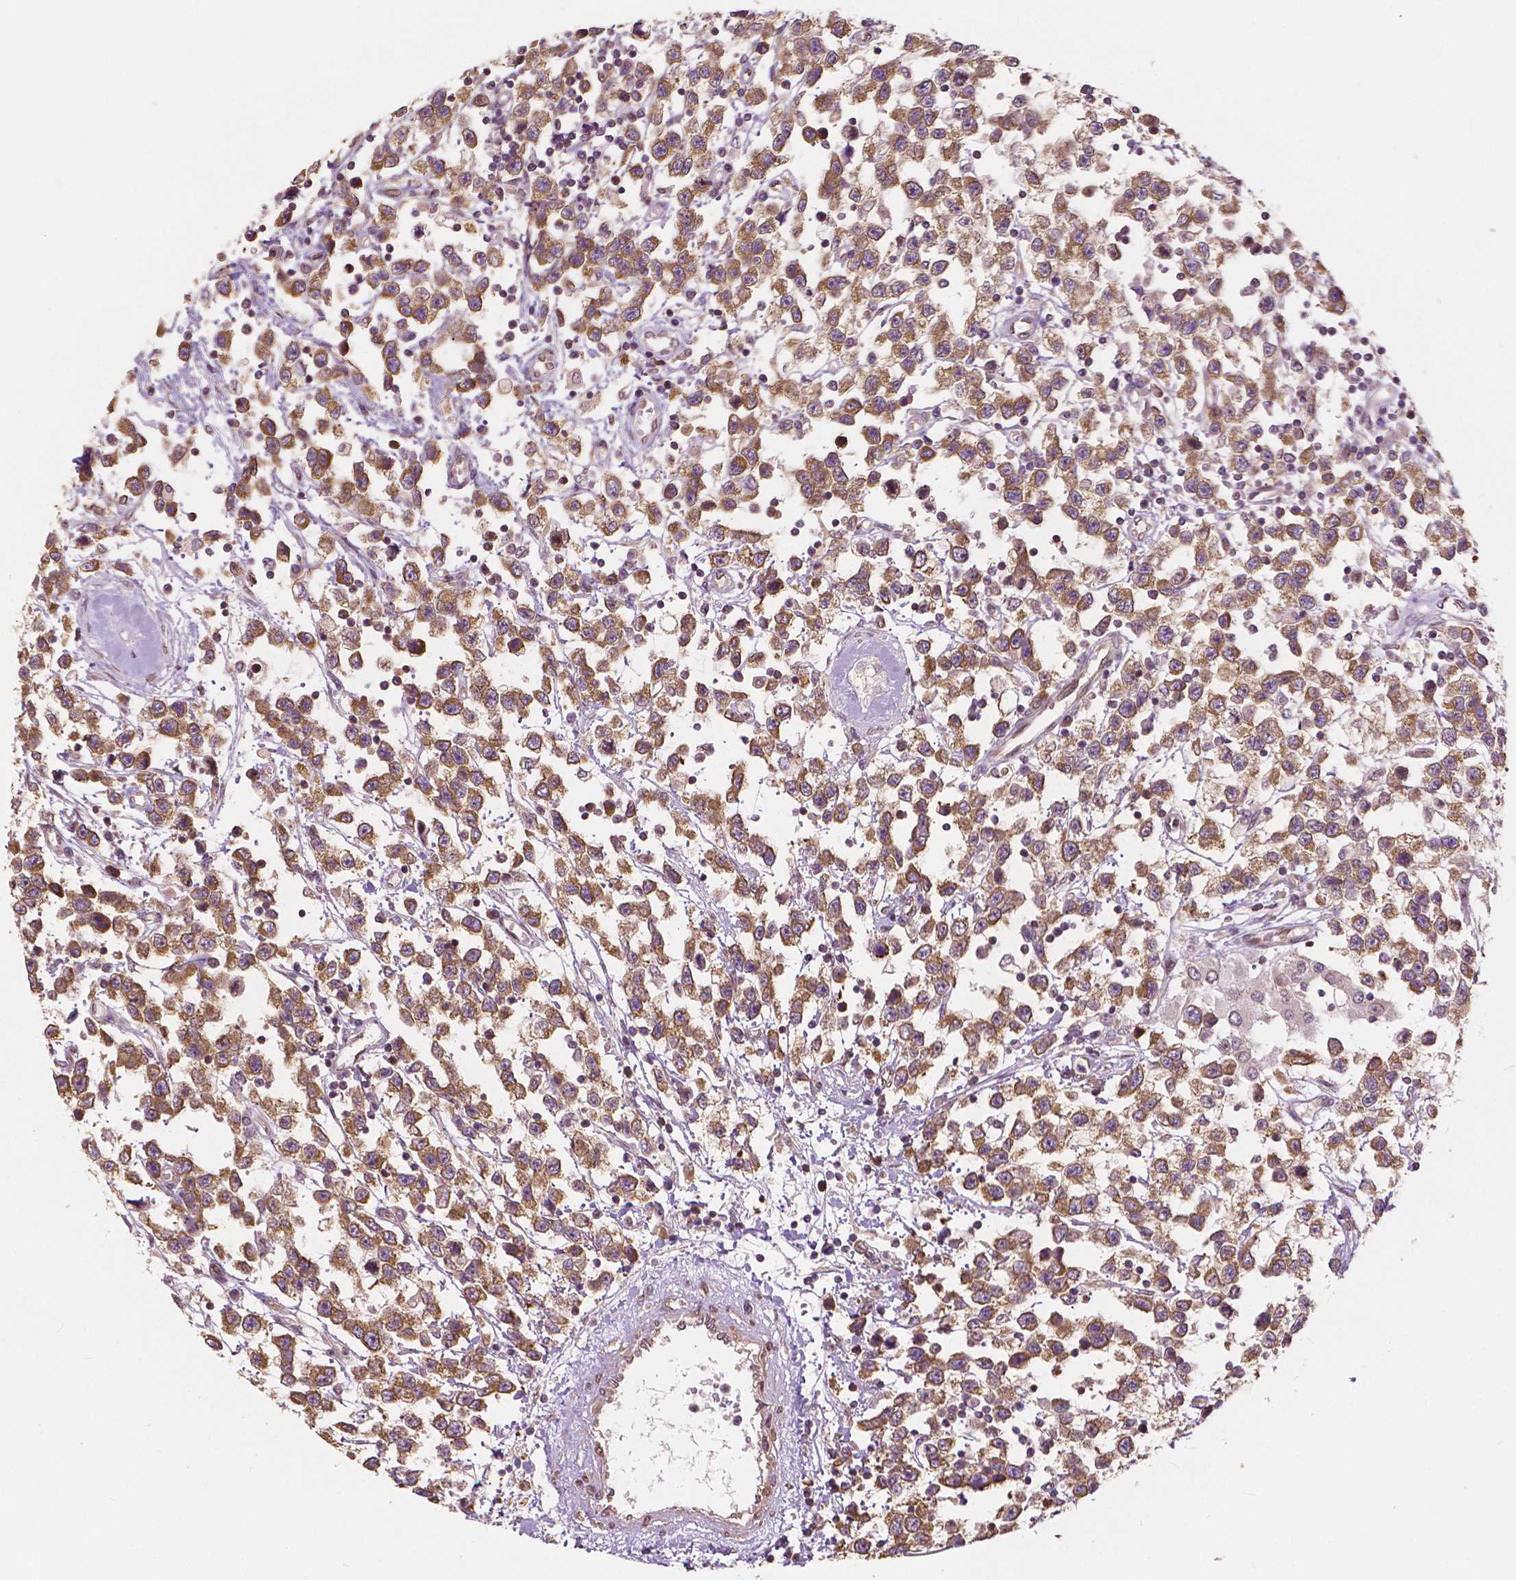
{"staining": {"intensity": "moderate", "quantity": ">75%", "location": "cytoplasmic/membranous"}, "tissue": "testis cancer", "cell_type": "Tumor cells", "image_type": "cancer", "snomed": [{"axis": "morphology", "description": "Seminoma, NOS"}, {"axis": "topography", "description": "Testis"}], "caption": "A brown stain shows moderate cytoplasmic/membranous expression of a protein in human seminoma (testis) tumor cells.", "gene": "G3BP1", "patient": {"sex": "male", "age": 34}}